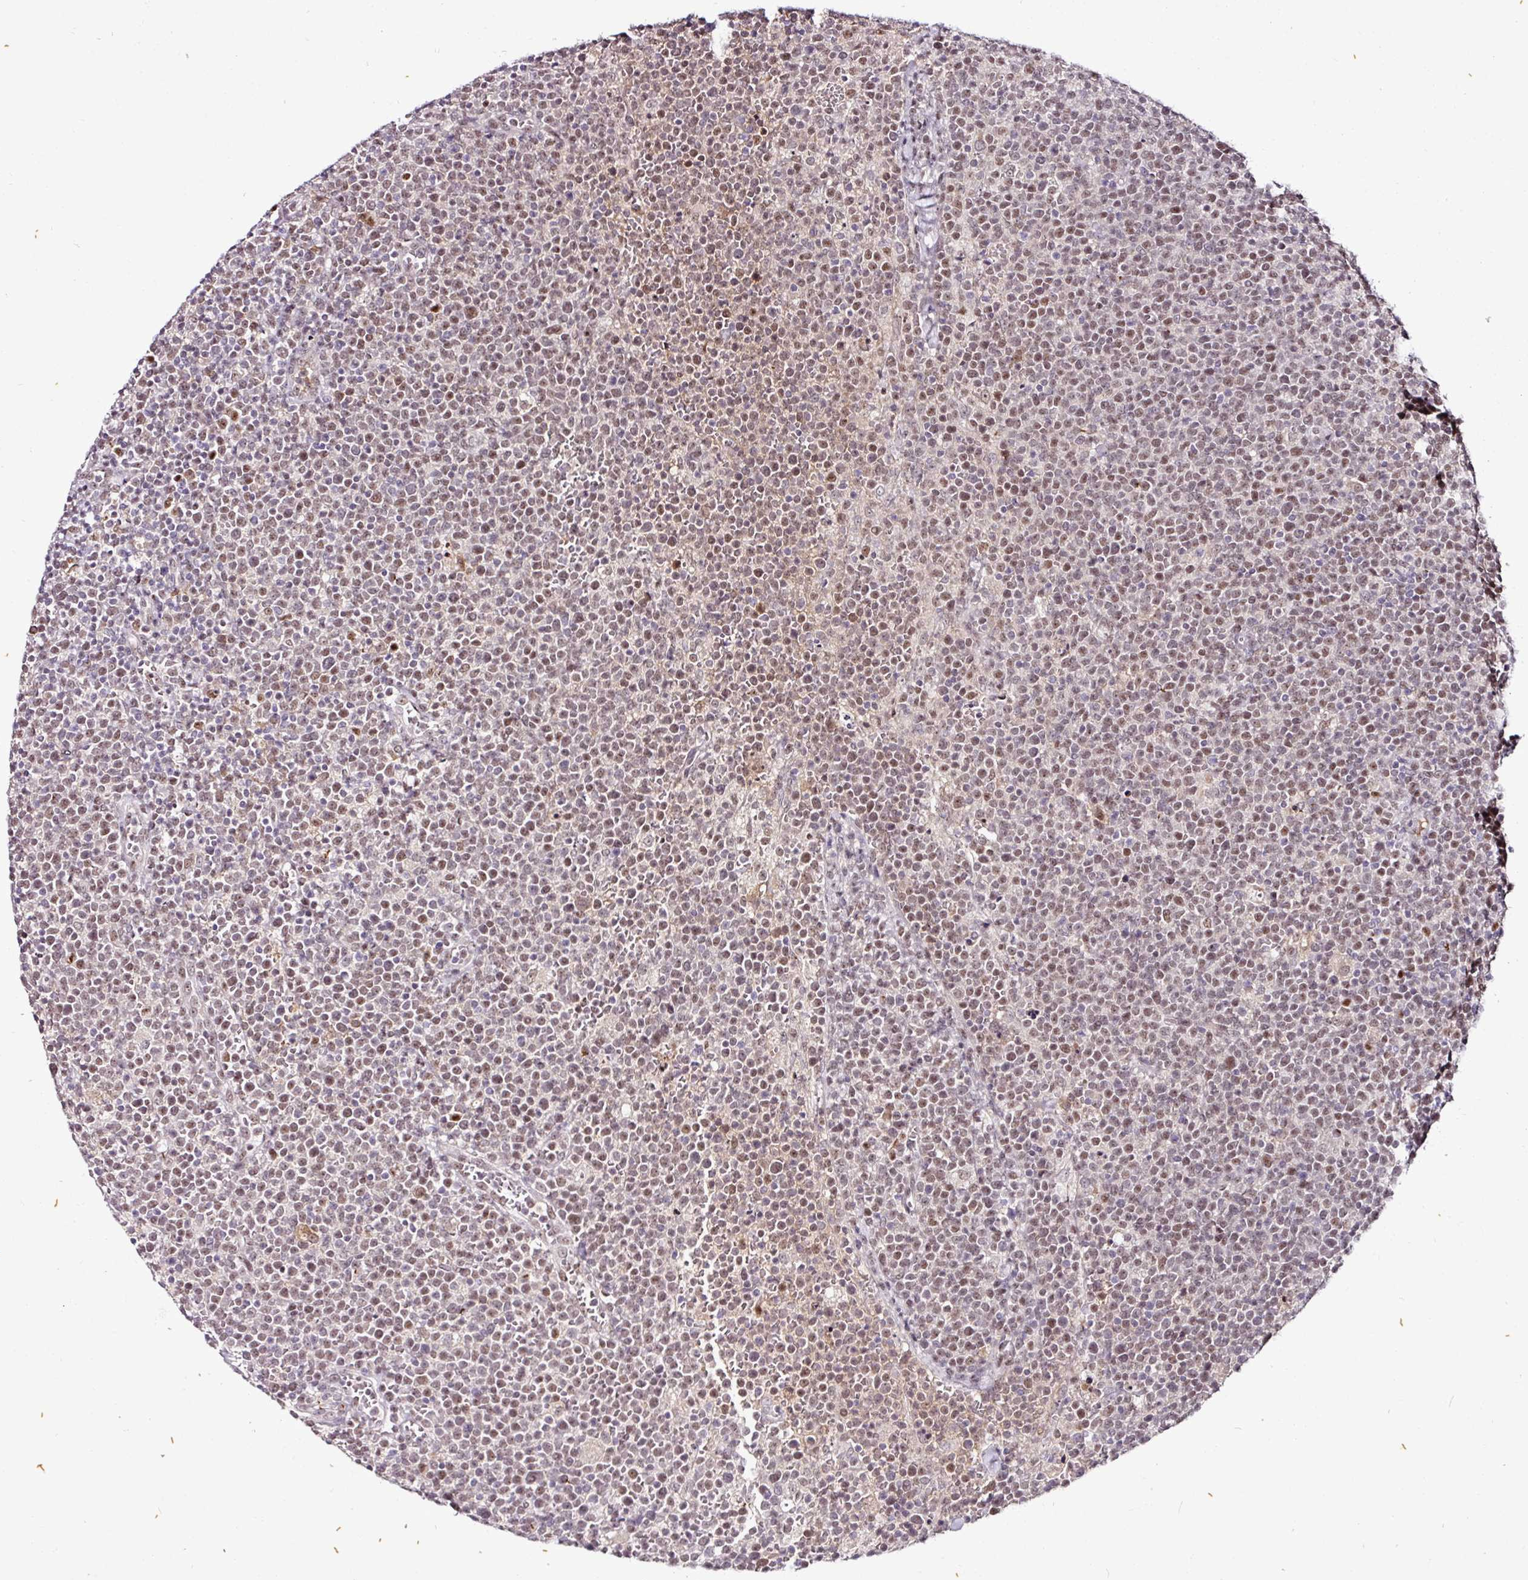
{"staining": {"intensity": "moderate", "quantity": "25%-75%", "location": "nuclear"}, "tissue": "lymphoma", "cell_type": "Tumor cells", "image_type": "cancer", "snomed": [{"axis": "morphology", "description": "Malignant lymphoma, non-Hodgkin's type, High grade"}, {"axis": "topography", "description": "Lymph node"}], "caption": "IHC (DAB (3,3'-diaminobenzidine)) staining of high-grade malignant lymphoma, non-Hodgkin's type demonstrates moderate nuclear protein staining in about 25%-75% of tumor cells.", "gene": "KLF16", "patient": {"sex": "male", "age": 61}}